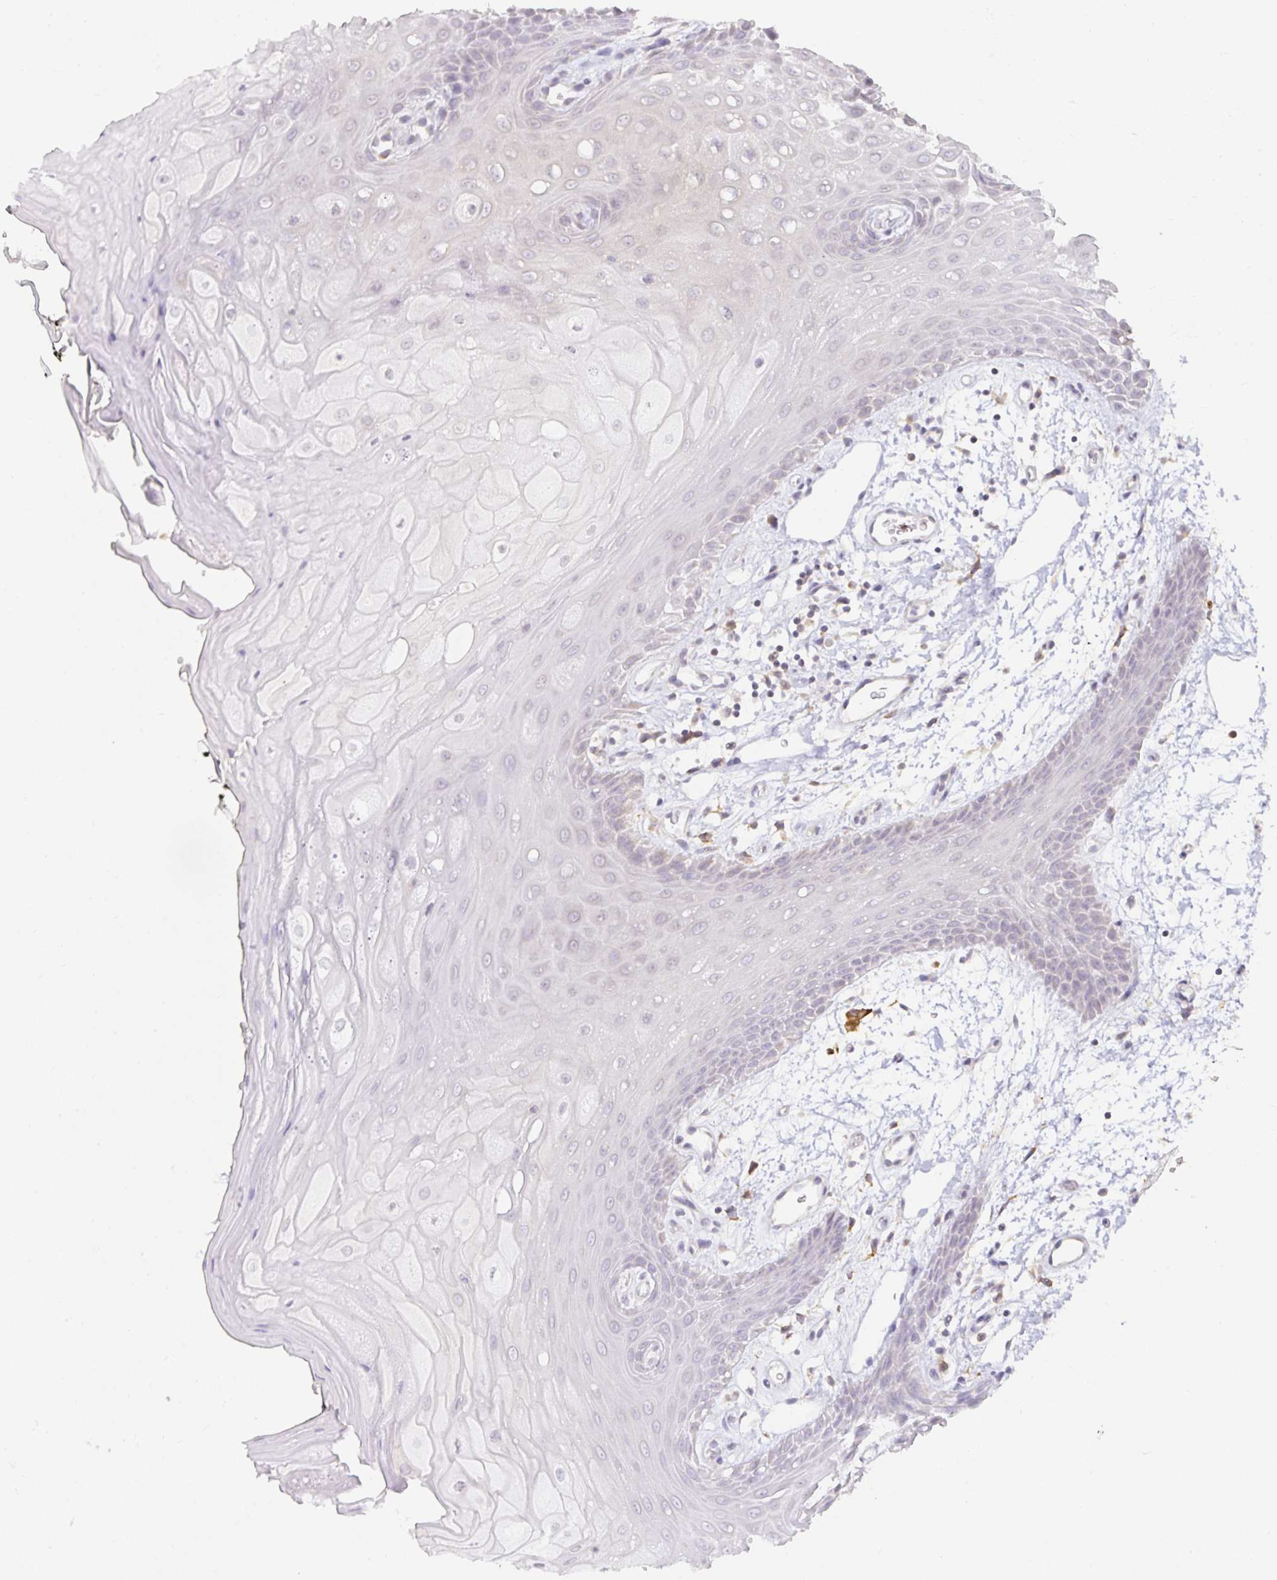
{"staining": {"intensity": "negative", "quantity": "none", "location": "none"}, "tissue": "oral mucosa", "cell_type": "Squamous epithelial cells", "image_type": "normal", "snomed": [{"axis": "morphology", "description": "Normal tissue, NOS"}, {"axis": "topography", "description": "Oral tissue"}, {"axis": "topography", "description": "Tounge, NOS"}], "caption": "Histopathology image shows no significant protein positivity in squamous epithelial cells of benign oral mucosa.", "gene": "GP2", "patient": {"sex": "female", "age": 59}}